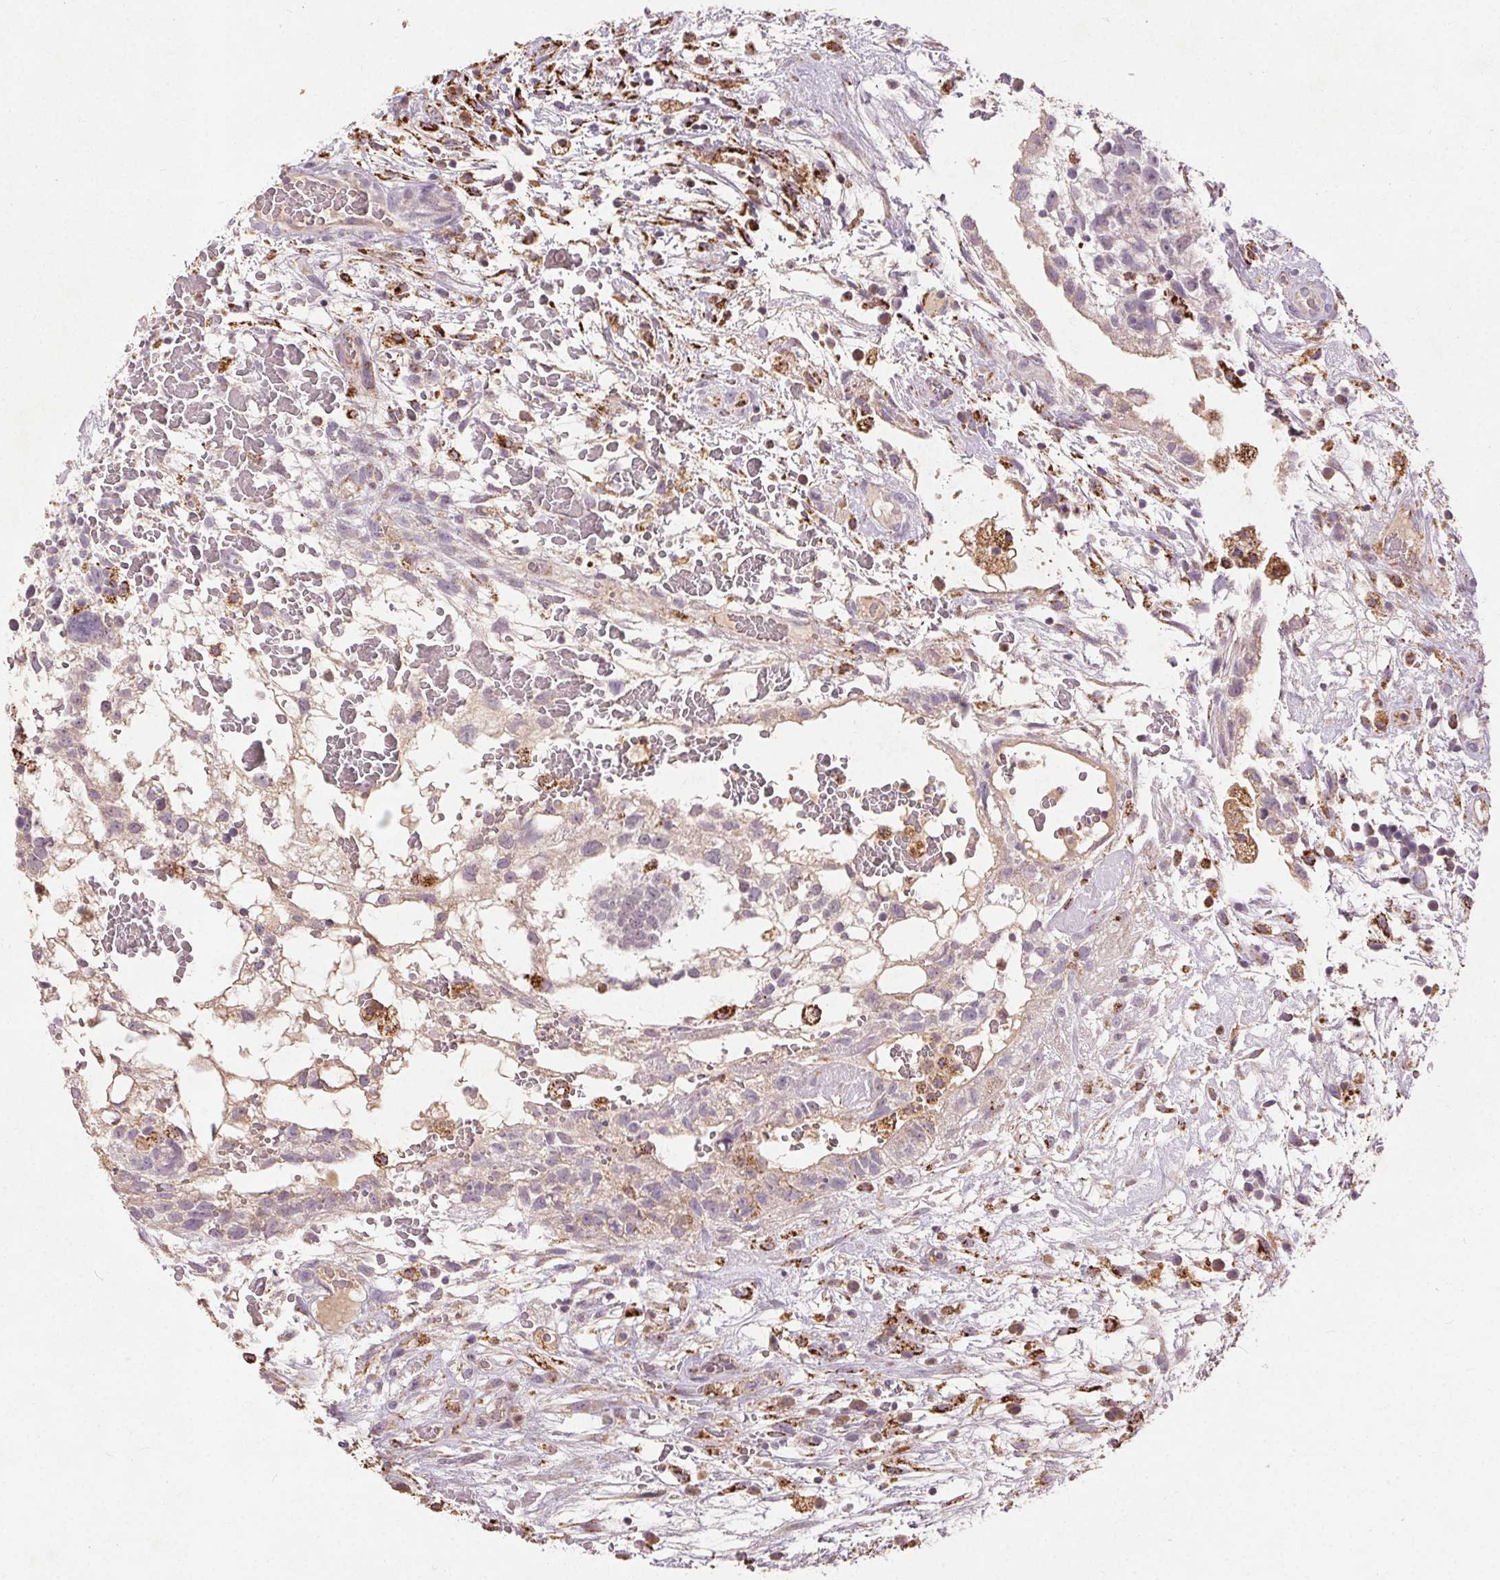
{"staining": {"intensity": "weak", "quantity": "<25%", "location": "cytoplasmic/membranous"}, "tissue": "testis cancer", "cell_type": "Tumor cells", "image_type": "cancer", "snomed": [{"axis": "morphology", "description": "Normal tissue, NOS"}, {"axis": "morphology", "description": "Carcinoma, Embryonal, NOS"}, {"axis": "topography", "description": "Testis"}], "caption": "Immunohistochemistry of human testis cancer (embryonal carcinoma) displays no expression in tumor cells.", "gene": "REP15", "patient": {"sex": "male", "age": 32}}